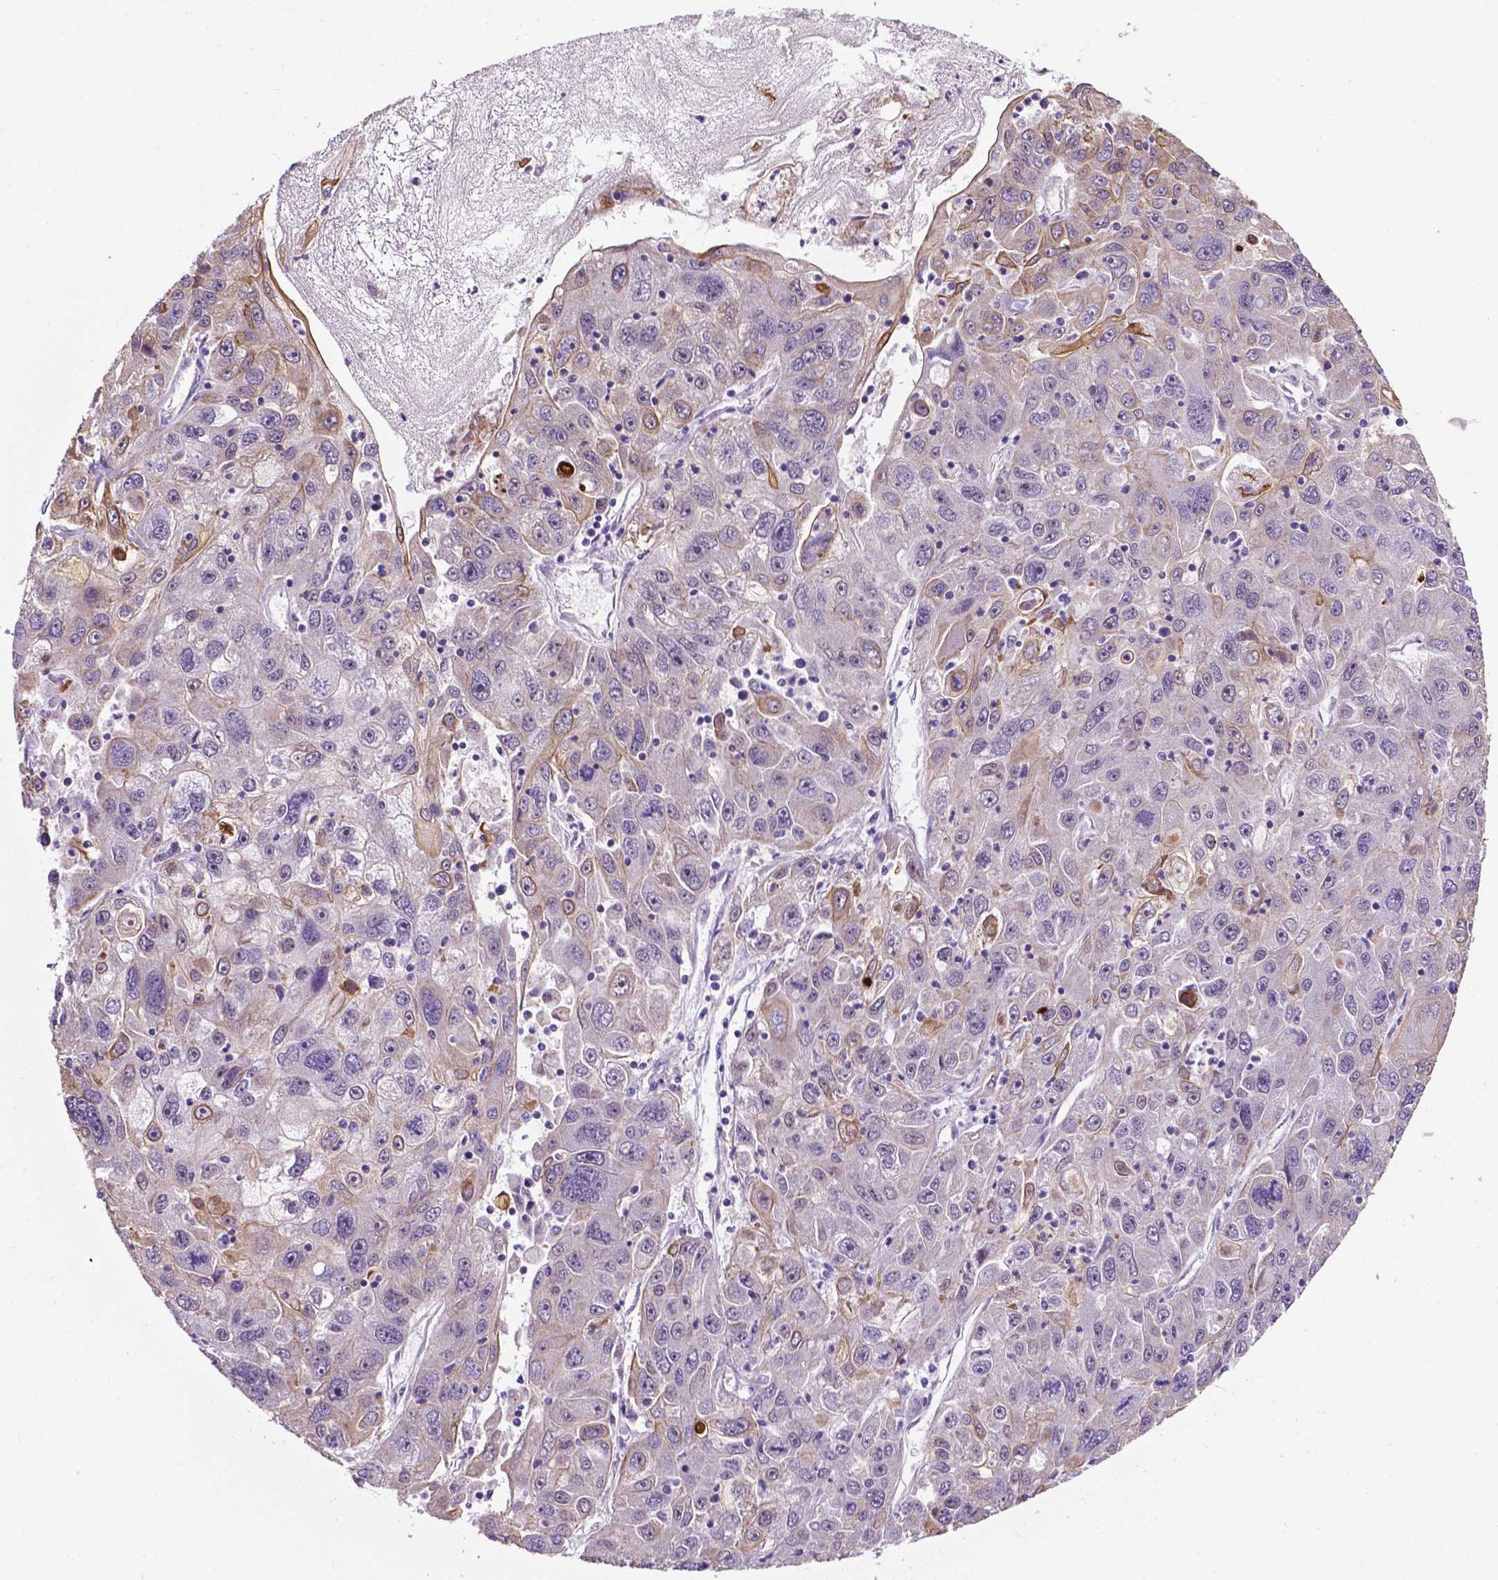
{"staining": {"intensity": "moderate", "quantity": "<25%", "location": "cytoplasmic/membranous"}, "tissue": "stomach cancer", "cell_type": "Tumor cells", "image_type": "cancer", "snomed": [{"axis": "morphology", "description": "Adenocarcinoma, NOS"}, {"axis": "topography", "description": "Stomach"}], "caption": "Protein expression analysis of human stomach cancer reveals moderate cytoplasmic/membranous positivity in about <25% of tumor cells. (IHC, brightfield microscopy, high magnification).", "gene": "SMAD3", "patient": {"sex": "male", "age": 56}}